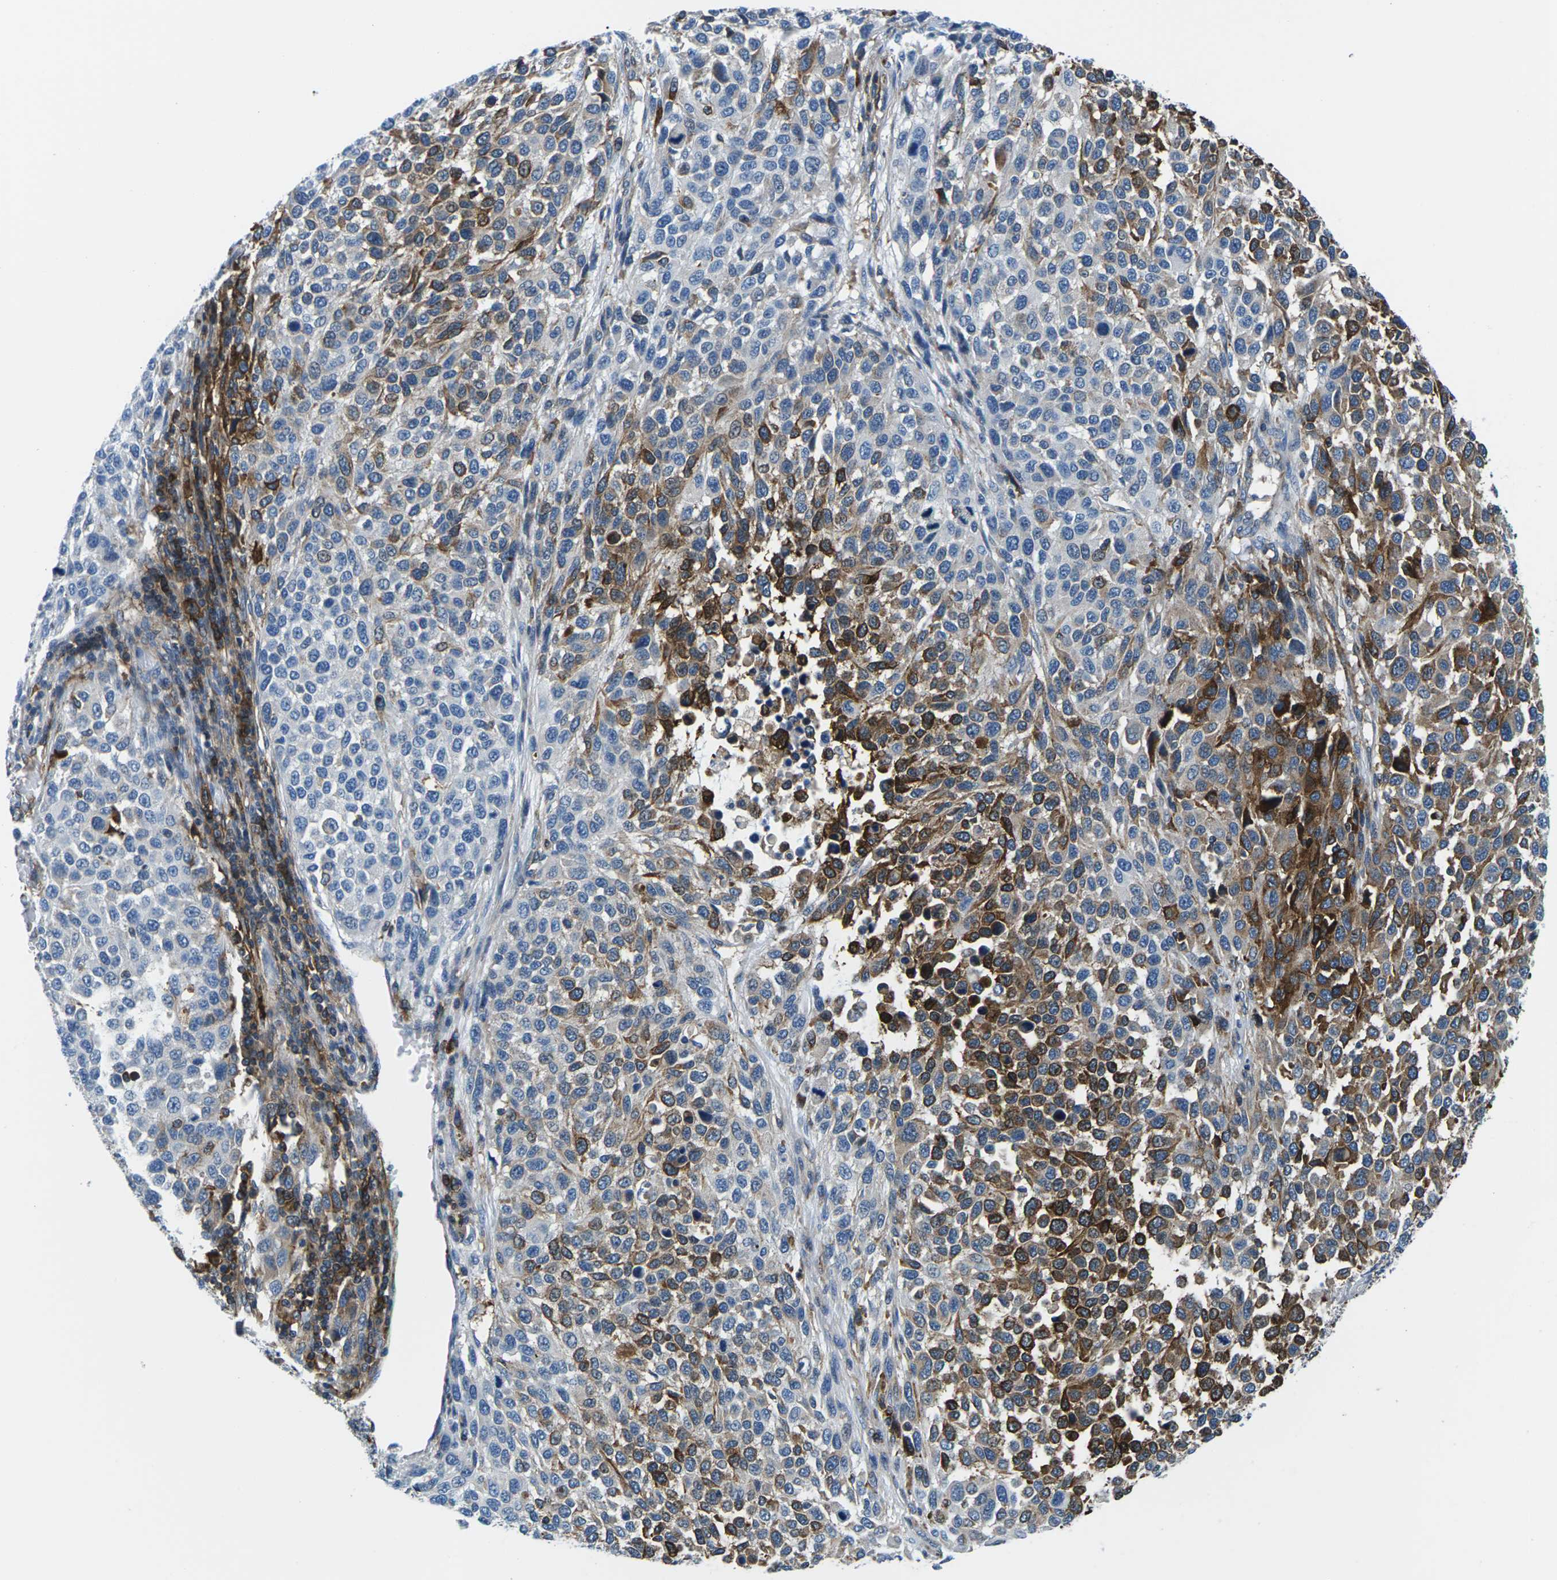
{"staining": {"intensity": "strong", "quantity": "25%-75%", "location": "cytoplasmic/membranous"}, "tissue": "melanoma", "cell_type": "Tumor cells", "image_type": "cancer", "snomed": [{"axis": "morphology", "description": "Malignant melanoma, Metastatic site"}, {"axis": "topography", "description": "Lymph node"}], "caption": "A brown stain labels strong cytoplasmic/membranous staining of a protein in human melanoma tumor cells. (Stains: DAB (3,3'-diaminobenzidine) in brown, nuclei in blue, Microscopy: brightfield microscopy at high magnification).", "gene": "SOCS4", "patient": {"sex": "male", "age": 61}}